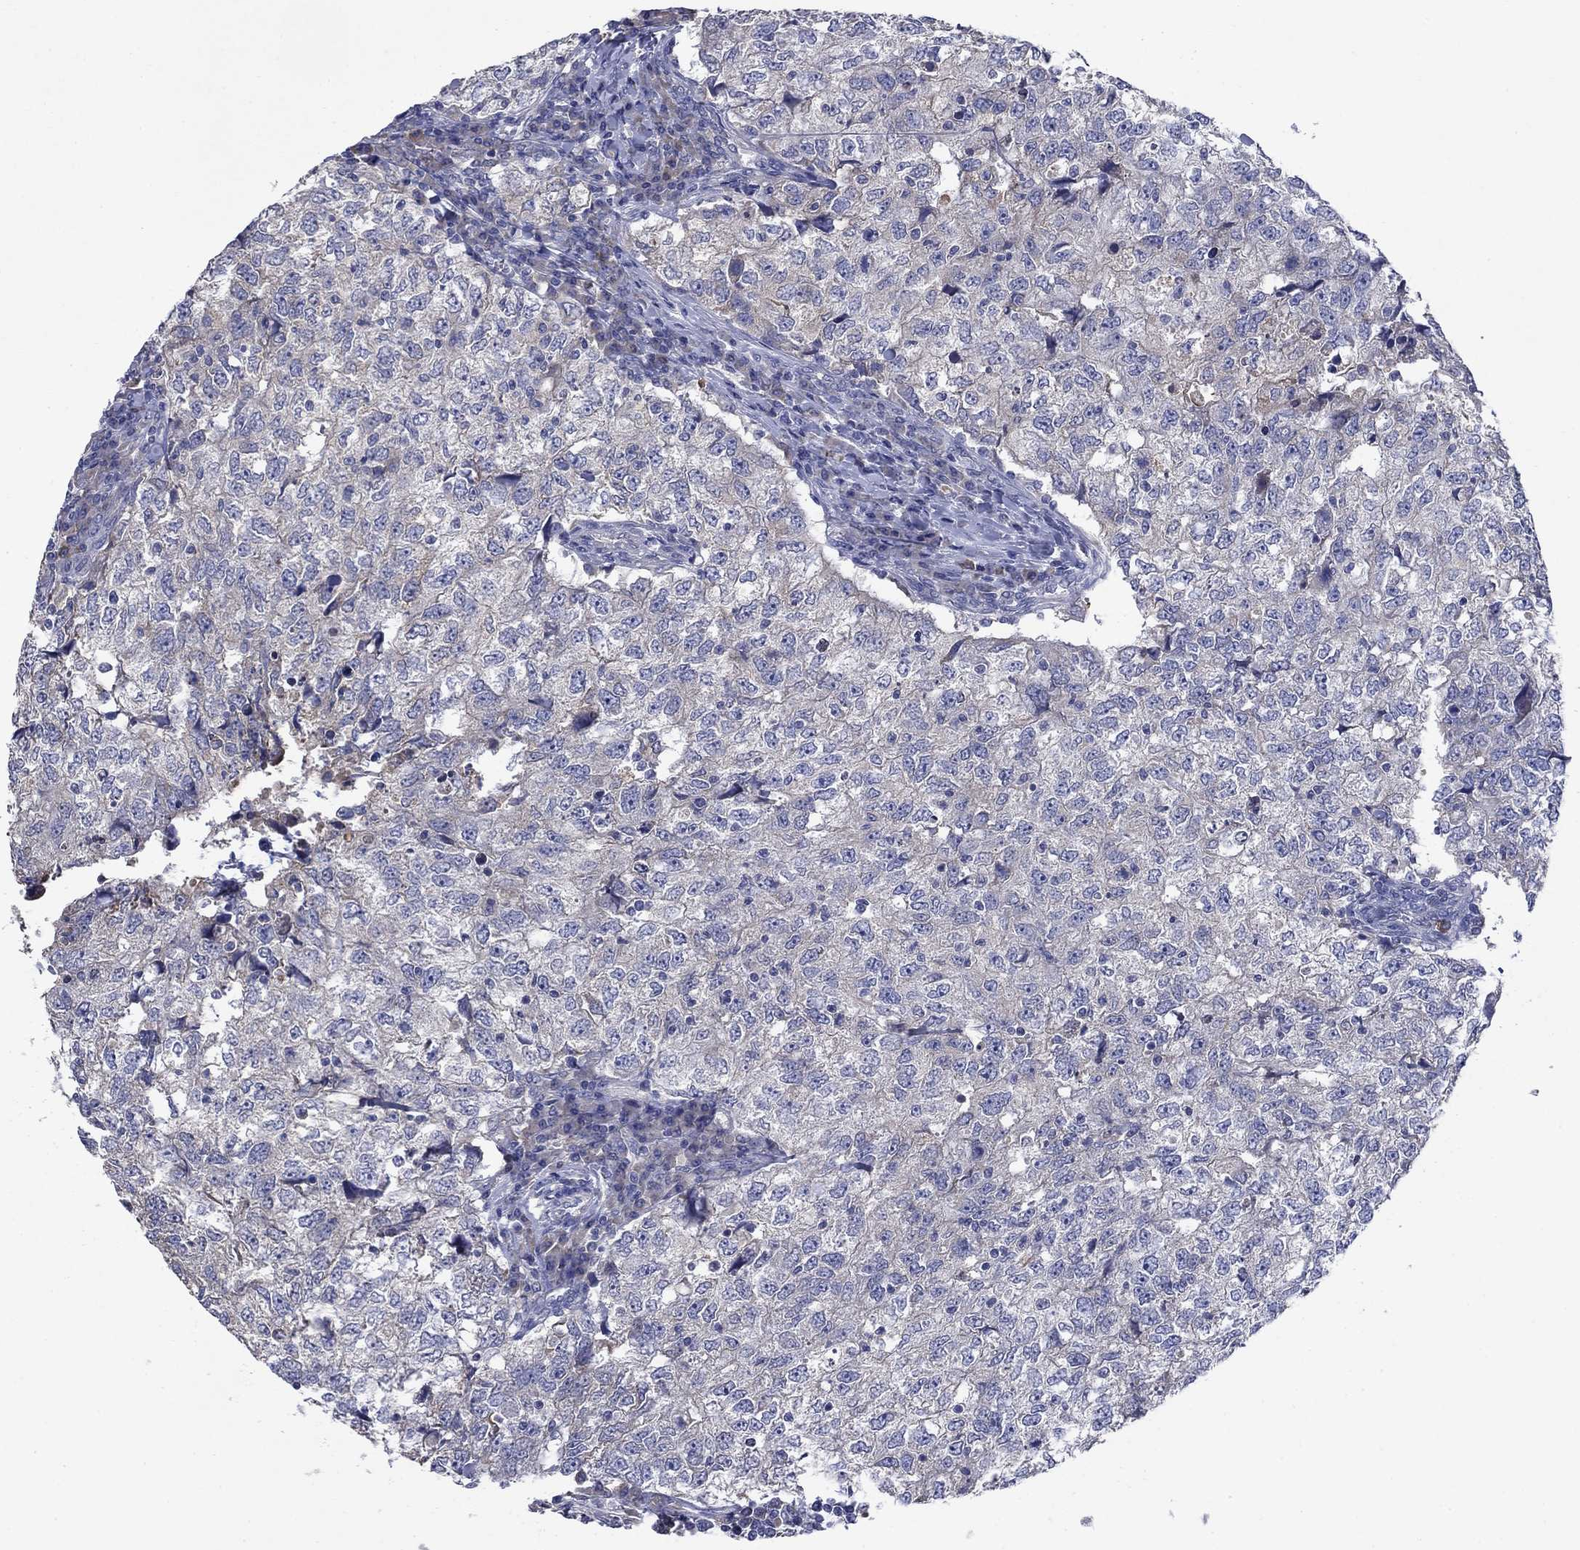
{"staining": {"intensity": "negative", "quantity": "none", "location": "none"}, "tissue": "breast cancer", "cell_type": "Tumor cells", "image_type": "cancer", "snomed": [{"axis": "morphology", "description": "Duct carcinoma"}, {"axis": "topography", "description": "Breast"}], "caption": "High magnification brightfield microscopy of breast cancer (invasive ductal carcinoma) stained with DAB (brown) and counterstained with hematoxylin (blue): tumor cells show no significant positivity.", "gene": "SULT2B1", "patient": {"sex": "female", "age": 30}}